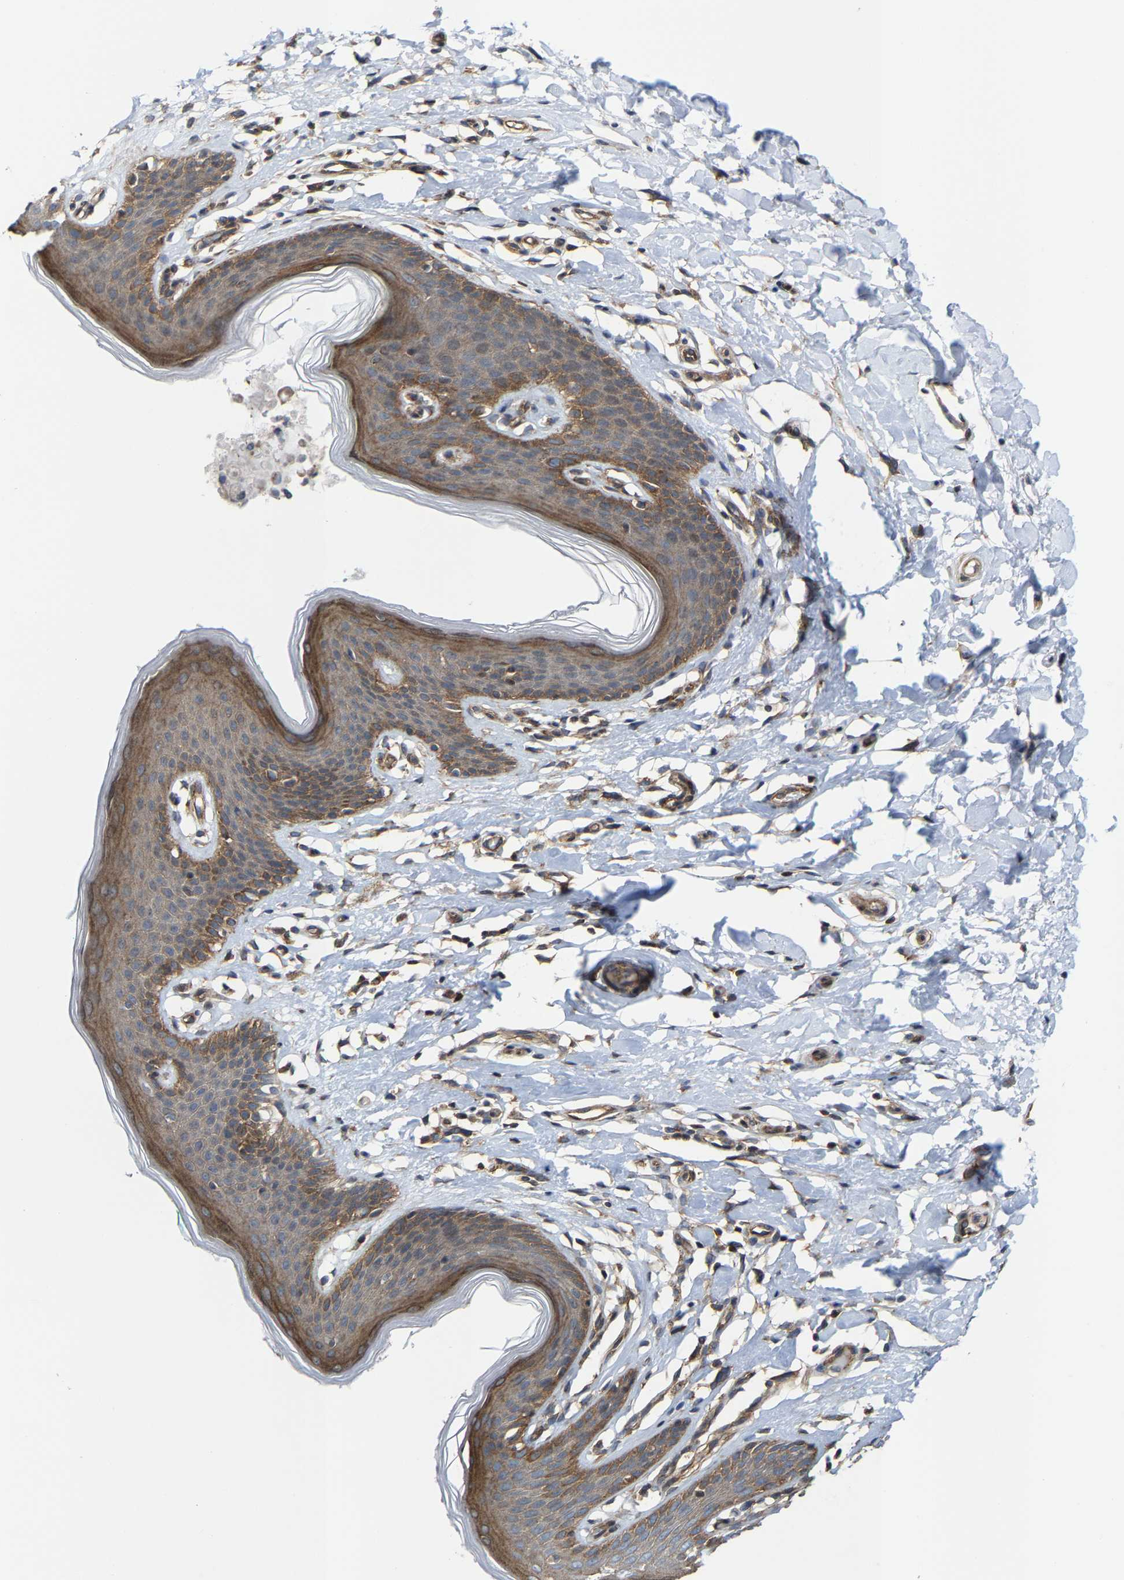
{"staining": {"intensity": "moderate", "quantity": ">75%", "location": "cytoplasmic/membranous"}, "tissue": "skin", "cell_type": "Epidermal cells", "image_type": "normal", "snomed": [{"axis": "morphology", "description": "Normal tissue, NOS"}, {"axis": "topography", "description": "Vulva"}], "caption": "Immunohistochemistry (IHC) of normal skin reveals medium levels of moderate cytoplasmic/membranous staining in about >75% of epidermal cells.", "gene": "TGFB1I1", "patient": {"sex": "female", "age": 66}}